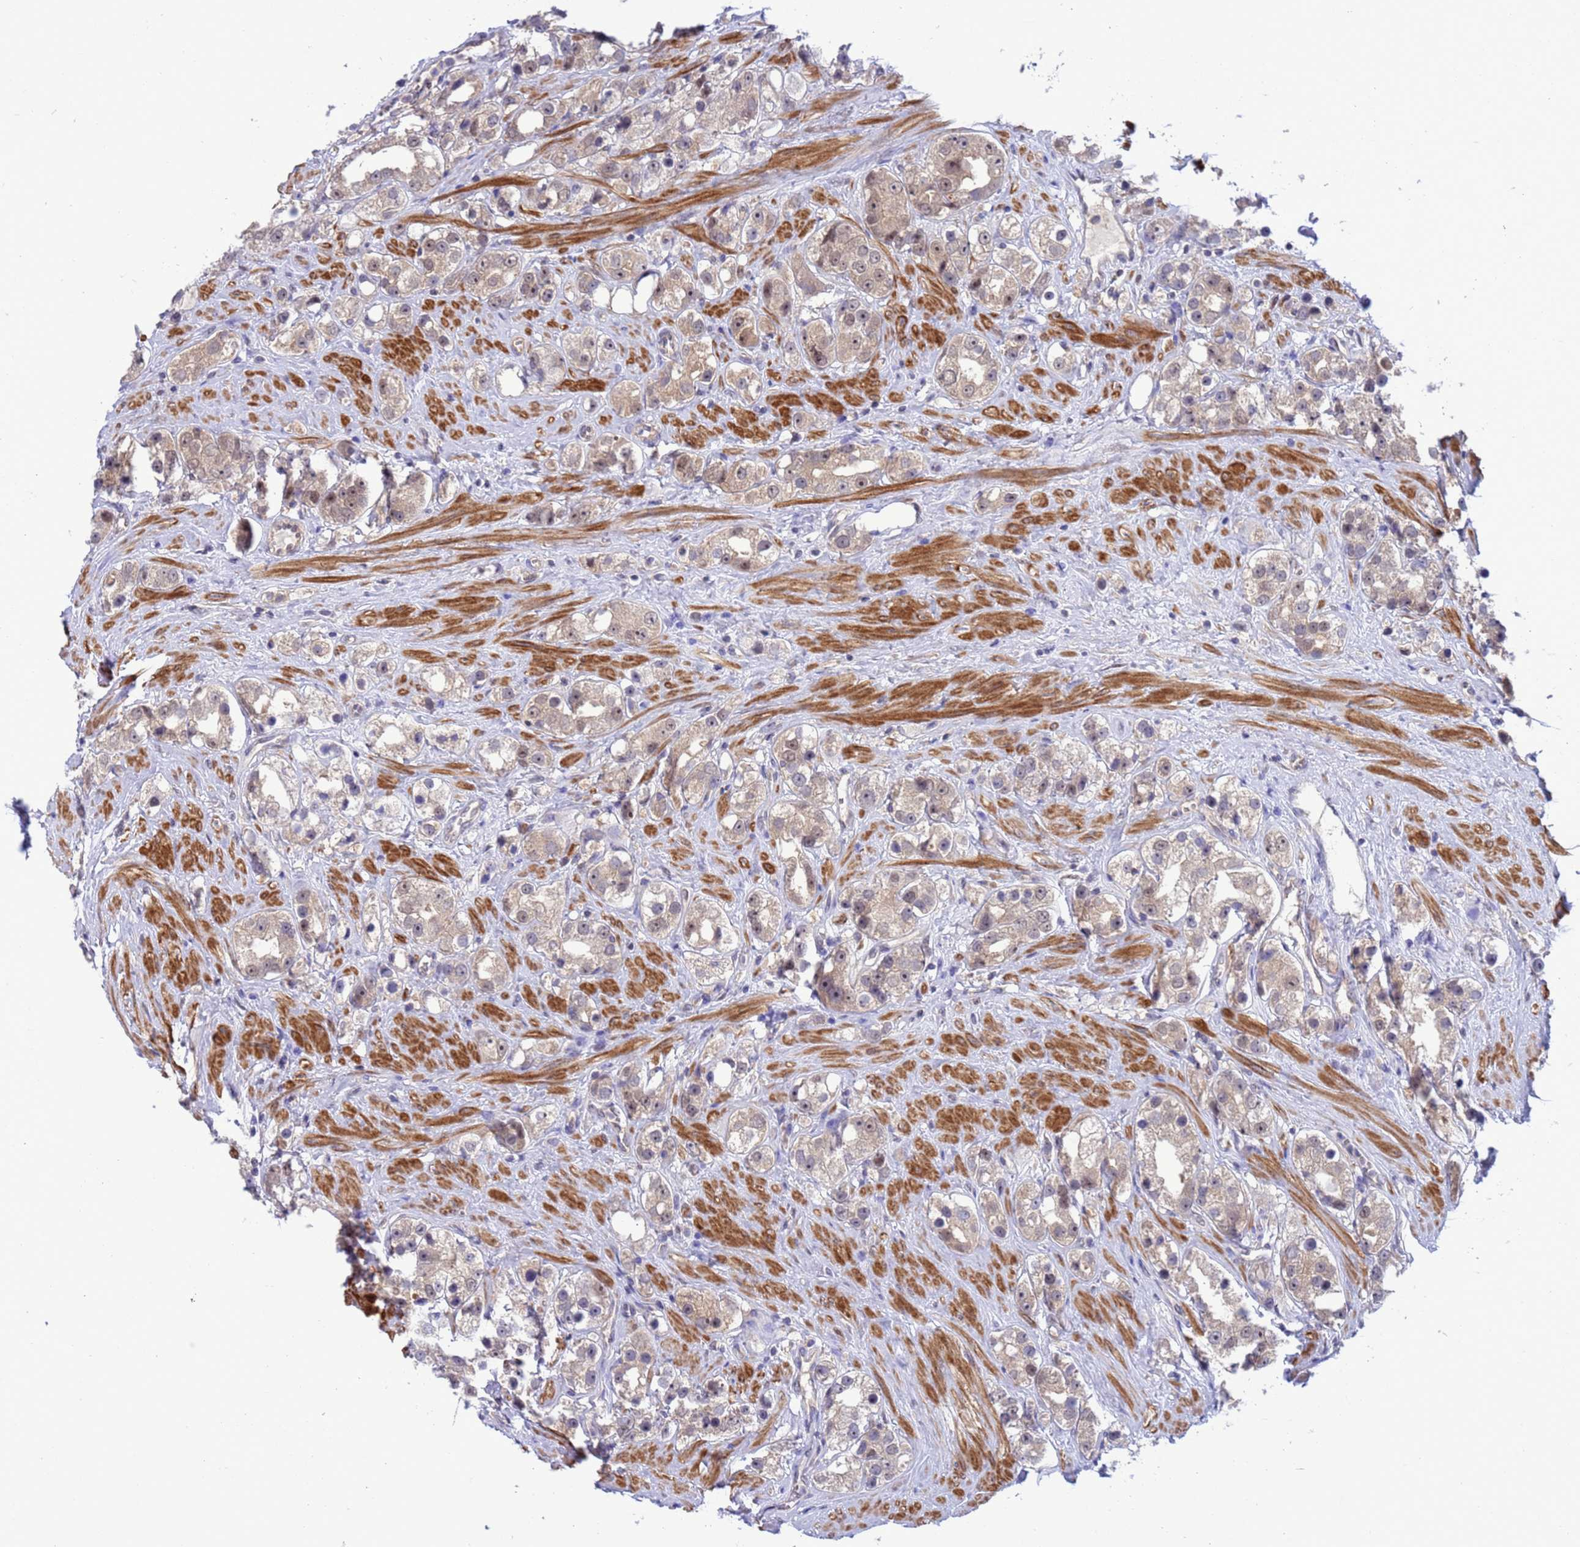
{"staining": {"intensity": "weak", "quantity": "<25%", "location": "cytoplasmic/membranous,nuclear"}, "tissue": "prostate cancer", "cell_type": "Tumor cells", "image_type": "cancer", "snomed": [{"axis": "morphology", "description": "Adenocarcinoma, NOS"}, {"axis": "topography", "description": "Prostate"}], "caption": "The histopathology image reveals no significant expression in tumor cells of prostate cancer (adenocarcinoma). (DAB (3,3'-diaminobenzidine) immunohistochemistry, high magnification).", "gene": "ZNF461", "patient": {"sex": "male", "age": 79}}